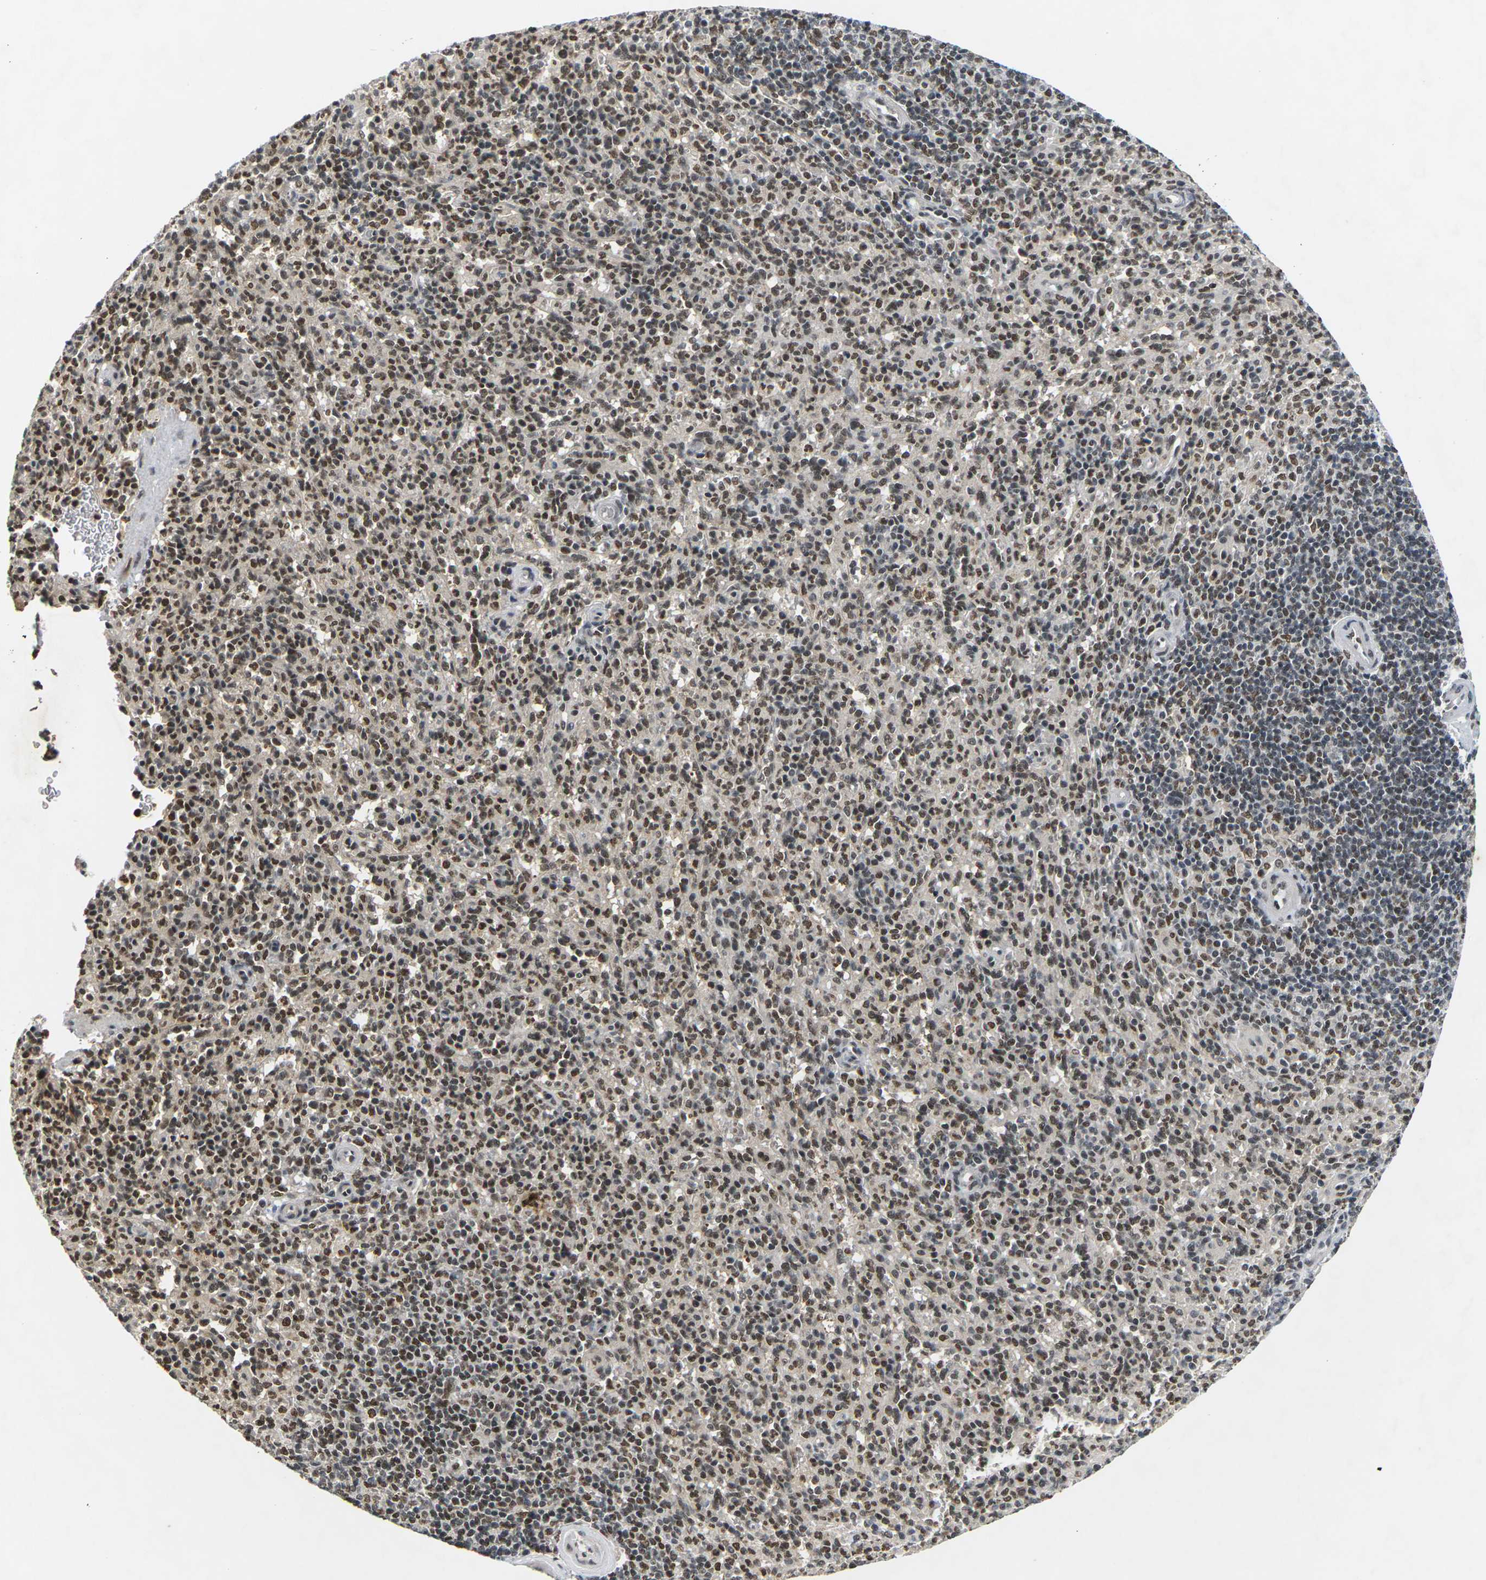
{"staining": {"intensity": "strong", "quantity": ">75%", "location": "nuclear"}, "tissue": "spleen", "cell_type": "Cells in red pulp", "image_type": "normal", "snomed": [{"axis": "morphology", "description": "Normal tissue, NOS"}, {"axis": "topography", "description": "Spleen"}], "caption": "Immunohistochemical staining of unremarkable human spleen reveals high levels of strong nuclear expression in about >75% of cells in red pulp.", "gene": "NELFA", "patient": {"sex": "male", "age": 36}}